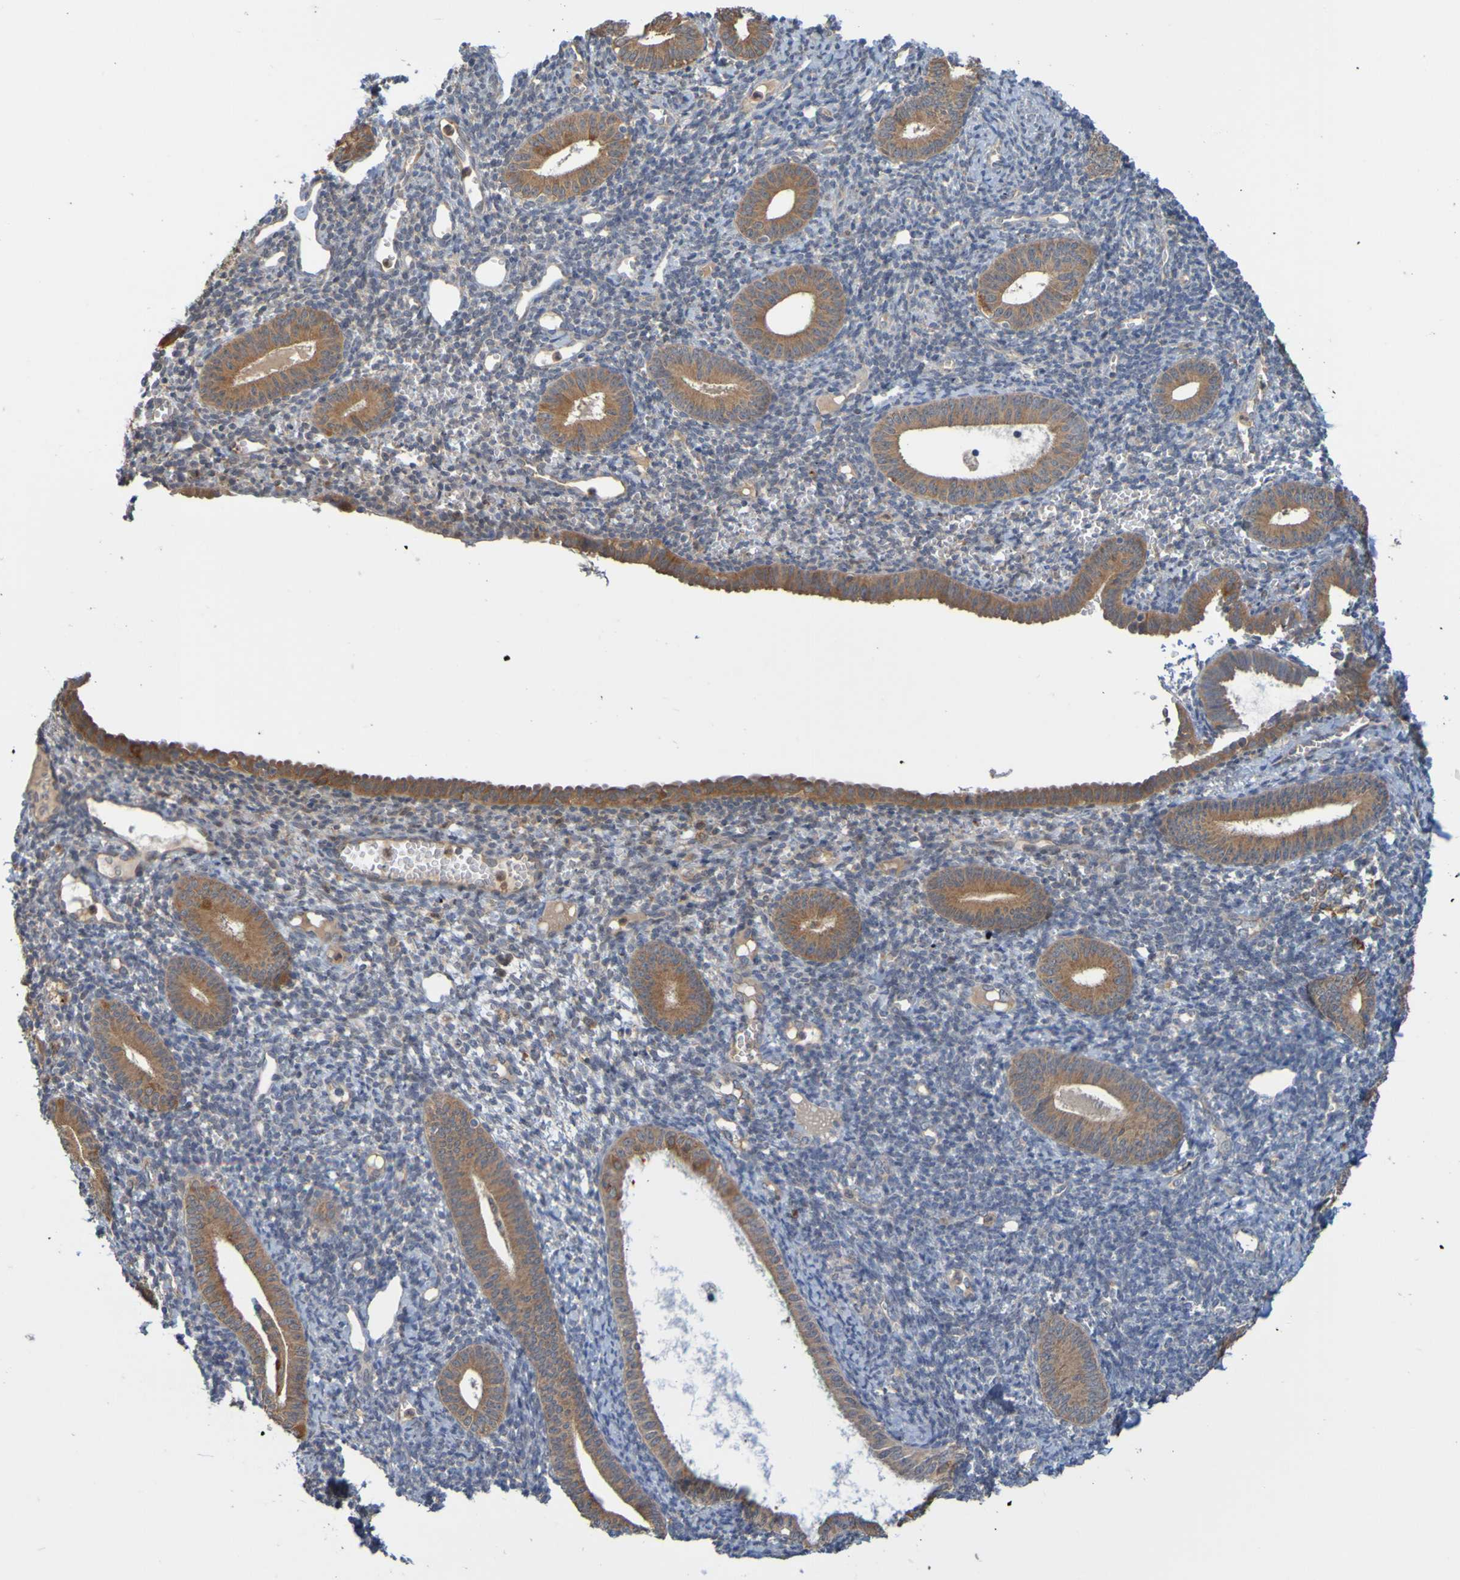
{"staining": {"intensity": "weak", "quantity": "<25%", "location": "cytoplasmic/membranous"}, "tissue": "endometrium", "cell_type": "Cells in endometrial stroma", "image_type": "normal", "snomed": [{"axis": "morphology", "description": "Normal tissue, NOS"}, {"axis": "topography", "description": "Endometrium"}], "caption": "The image exhibits no significant staining in cells in endometrial stroma of endometrium.", "gene": "NAV2", "patient": {"sex": "female", "age": 50}}